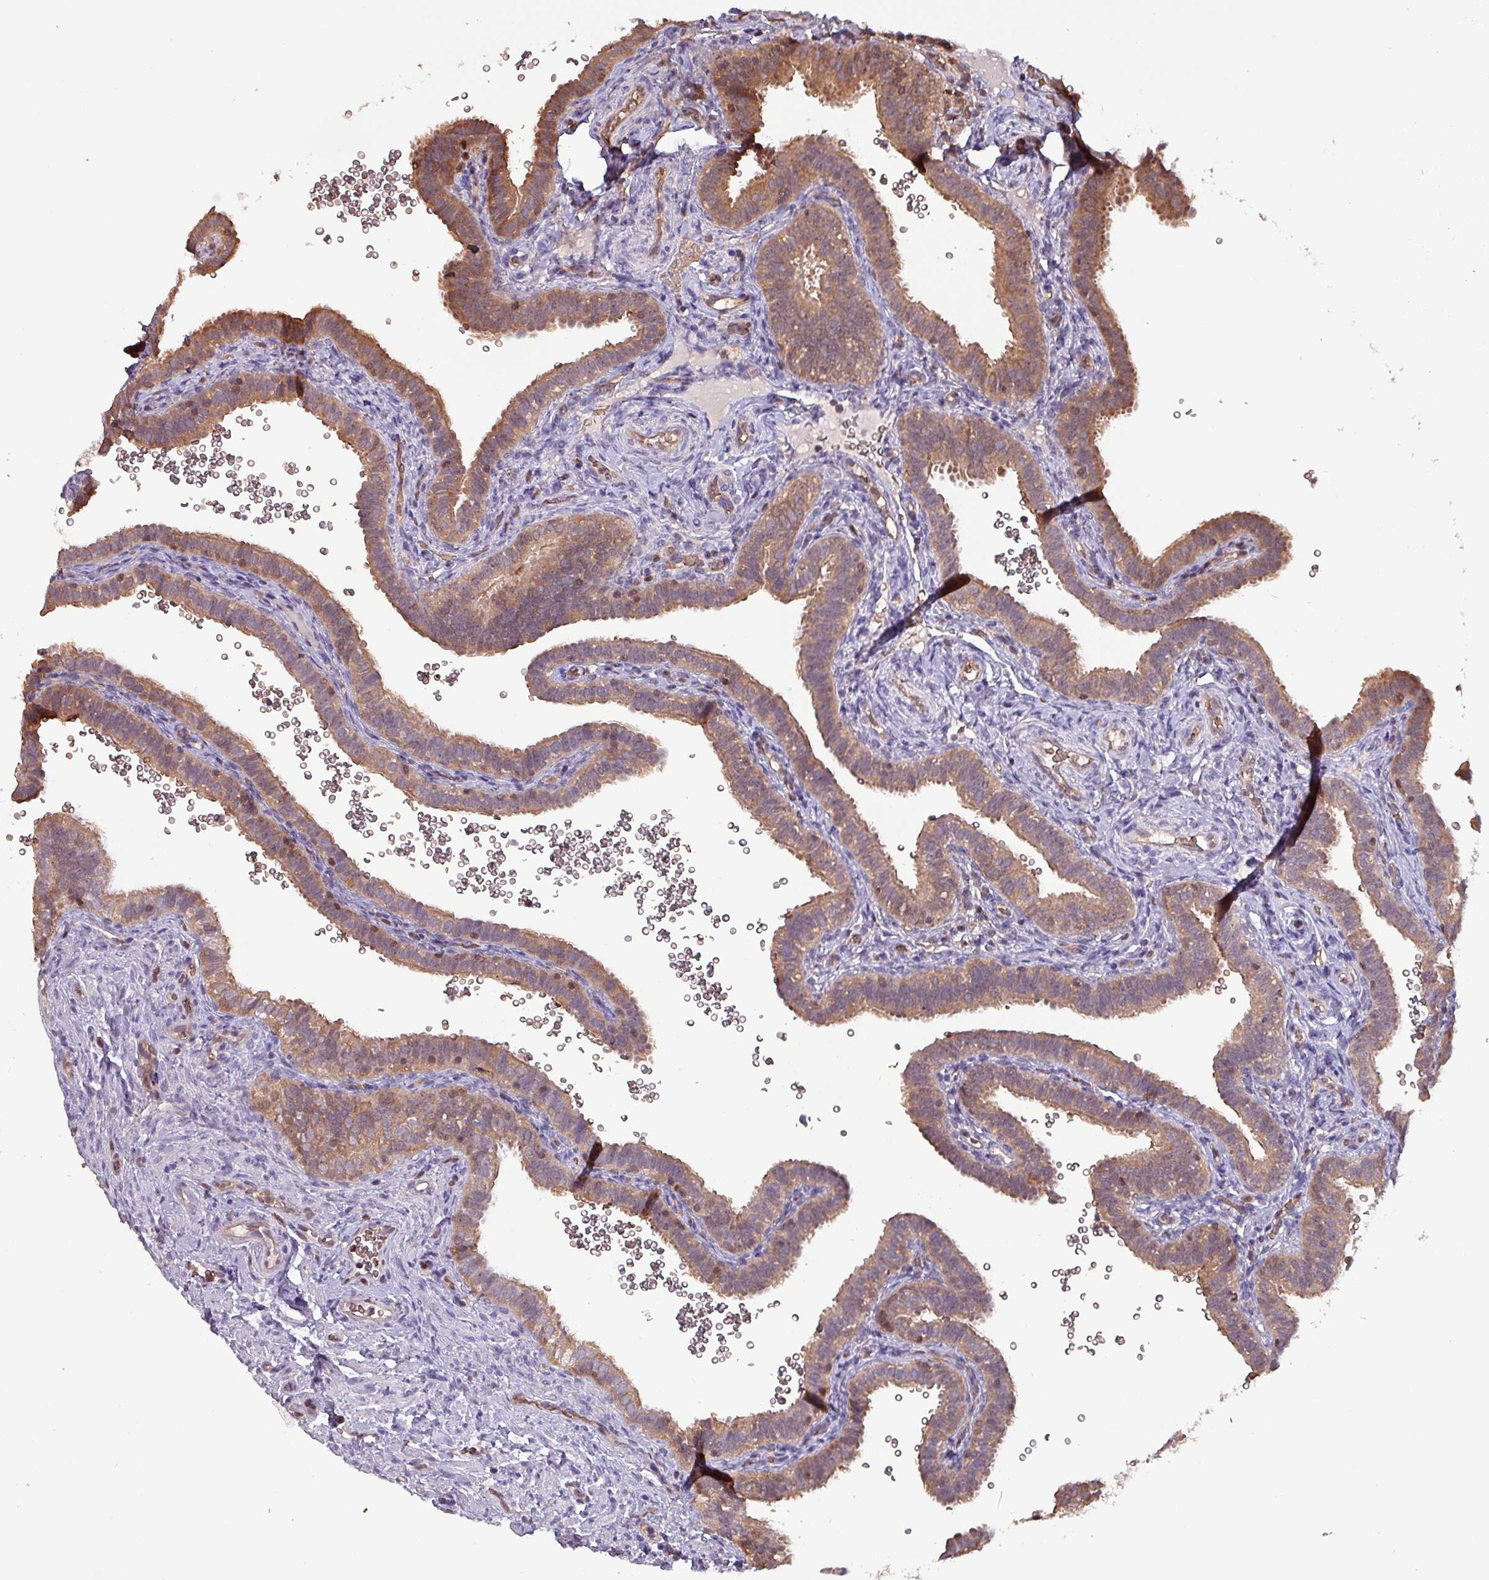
{"staining": {"intensity": "moderate", "quantity": ">75%", "location": "cytoplasmic/membranous,nuclear"}, "tissue": "fallopian tube", "cell_type": "Glandular cells", "image_type": "normal", "snomed": [{"axis": "morphology", "description": "Normal tissue, NOS"}, {"axis": "topography", "description": "Fallopian tube"}], "caption": "High-magnification brightfield microscopy of normal fallopian tube stained with DAB (3,3'-diaminobenzidine) (brown) and counterstained with hematoxylin (blue). glandular cells exhibit moderate cytoplasmic/membranous,nuclear positivity is appreciated in approximately>75% of cells. (brown staining indicates protein expression, while blue staining denotes nuclei).", "gene": "PSMB8", "patient": {"sex": "female", "age": 41}}